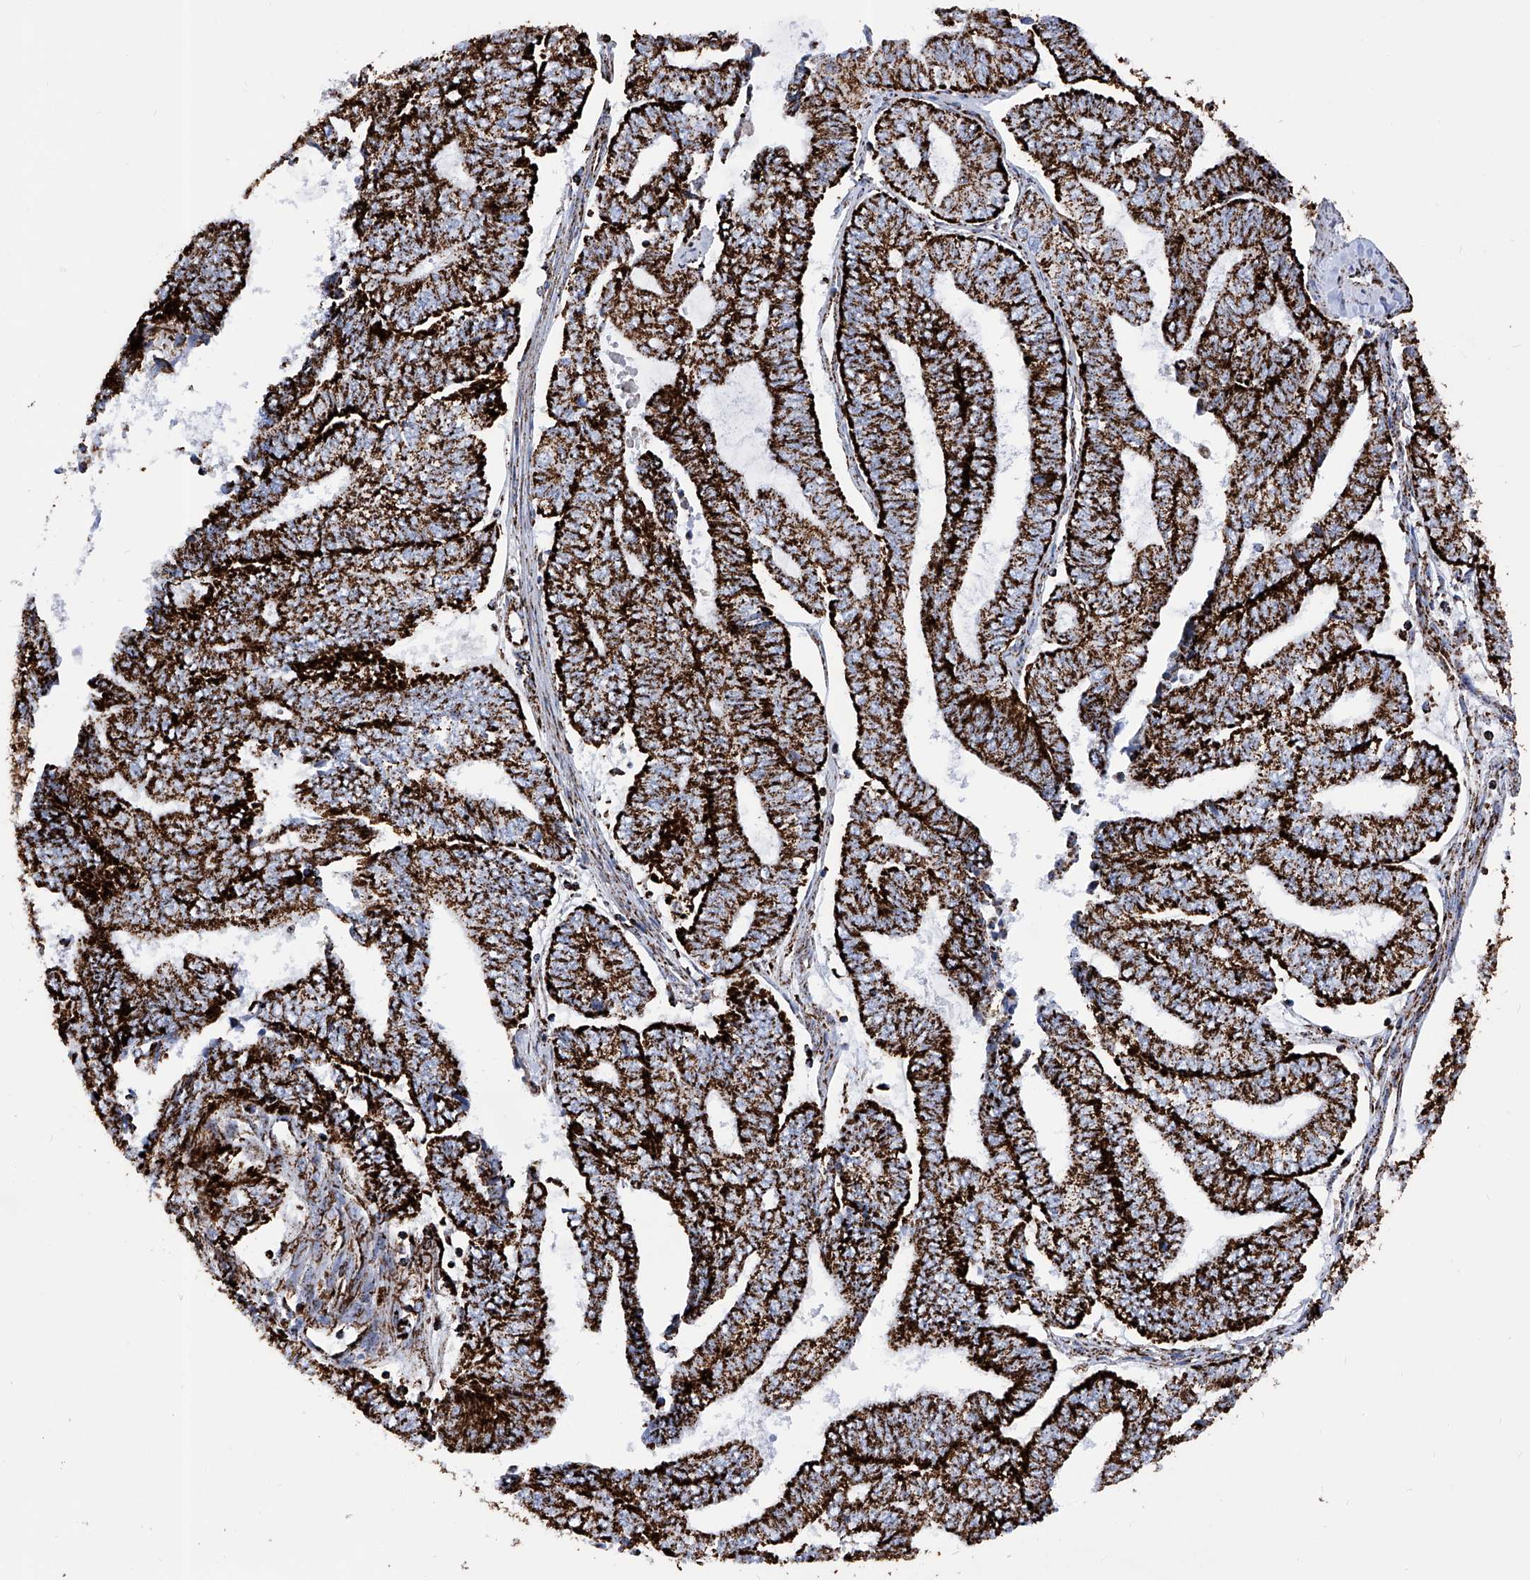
{"staining": {"intensity": "strong", "quantity": ">75%", "location": "cytoplasmic/membranous"}, "tissue": "endometrial cancer", "cell_type": "Tumor cells", "image_type": "cancer", "snomed": [{"axis": "morphology", "description": "Adenocarcinoma, NOS"}, {"axis": "topography", "description": "Uterus"}, {"axis": "topography", "description": "Endometrium"}], "caption": "A high-resolution image shows IHC staining of endometrial cancer, which displays strong cytoplasmic/membranous staining in about >75% of tumor cells.", "gene": "ATP5PF", "patient": {"sex": "female", "age": 70}}